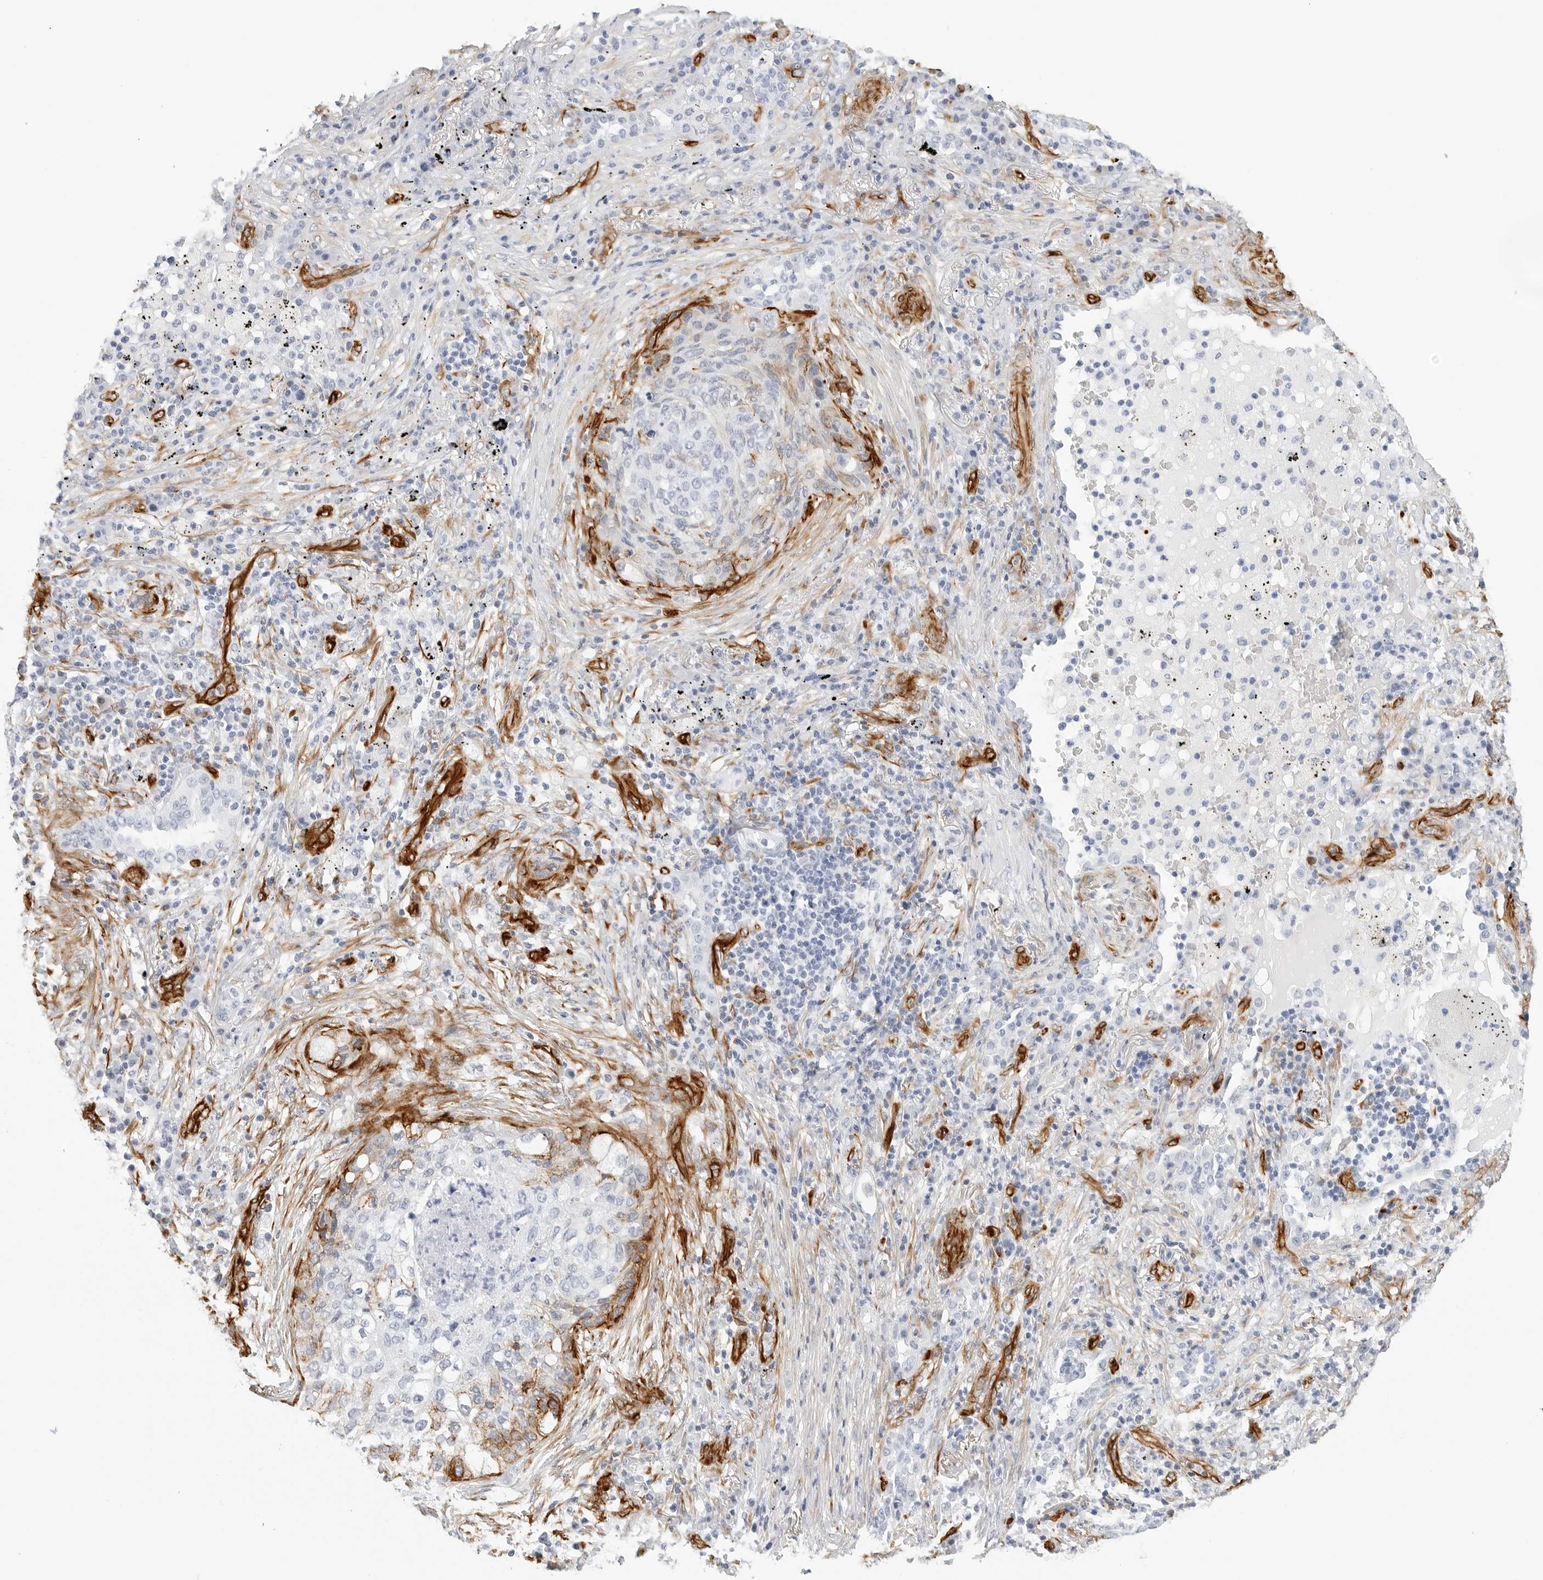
{"staining": {"intensity": "moderate", "quantity": "<25%", "location": "cytoplasmic/membranous"}, "tissue": "lung cancer", "cell_type": "Tumor cells", "image_type": "cancer", "snomed": [{"axis": "morphology", "description": "Squamous cell carcinoma, NOS"}, {"axis": "topography", "description": "Lung"}], "caption": "A micrograph showing moderate cytoplasmic/membranous staining in approximately <25% of tumor cells in squamous cell carcinoma (lung), as visualized by brown immunohistochemical staining.", "gene": "NES", "patient": {"sex": "female", "age": 63}}